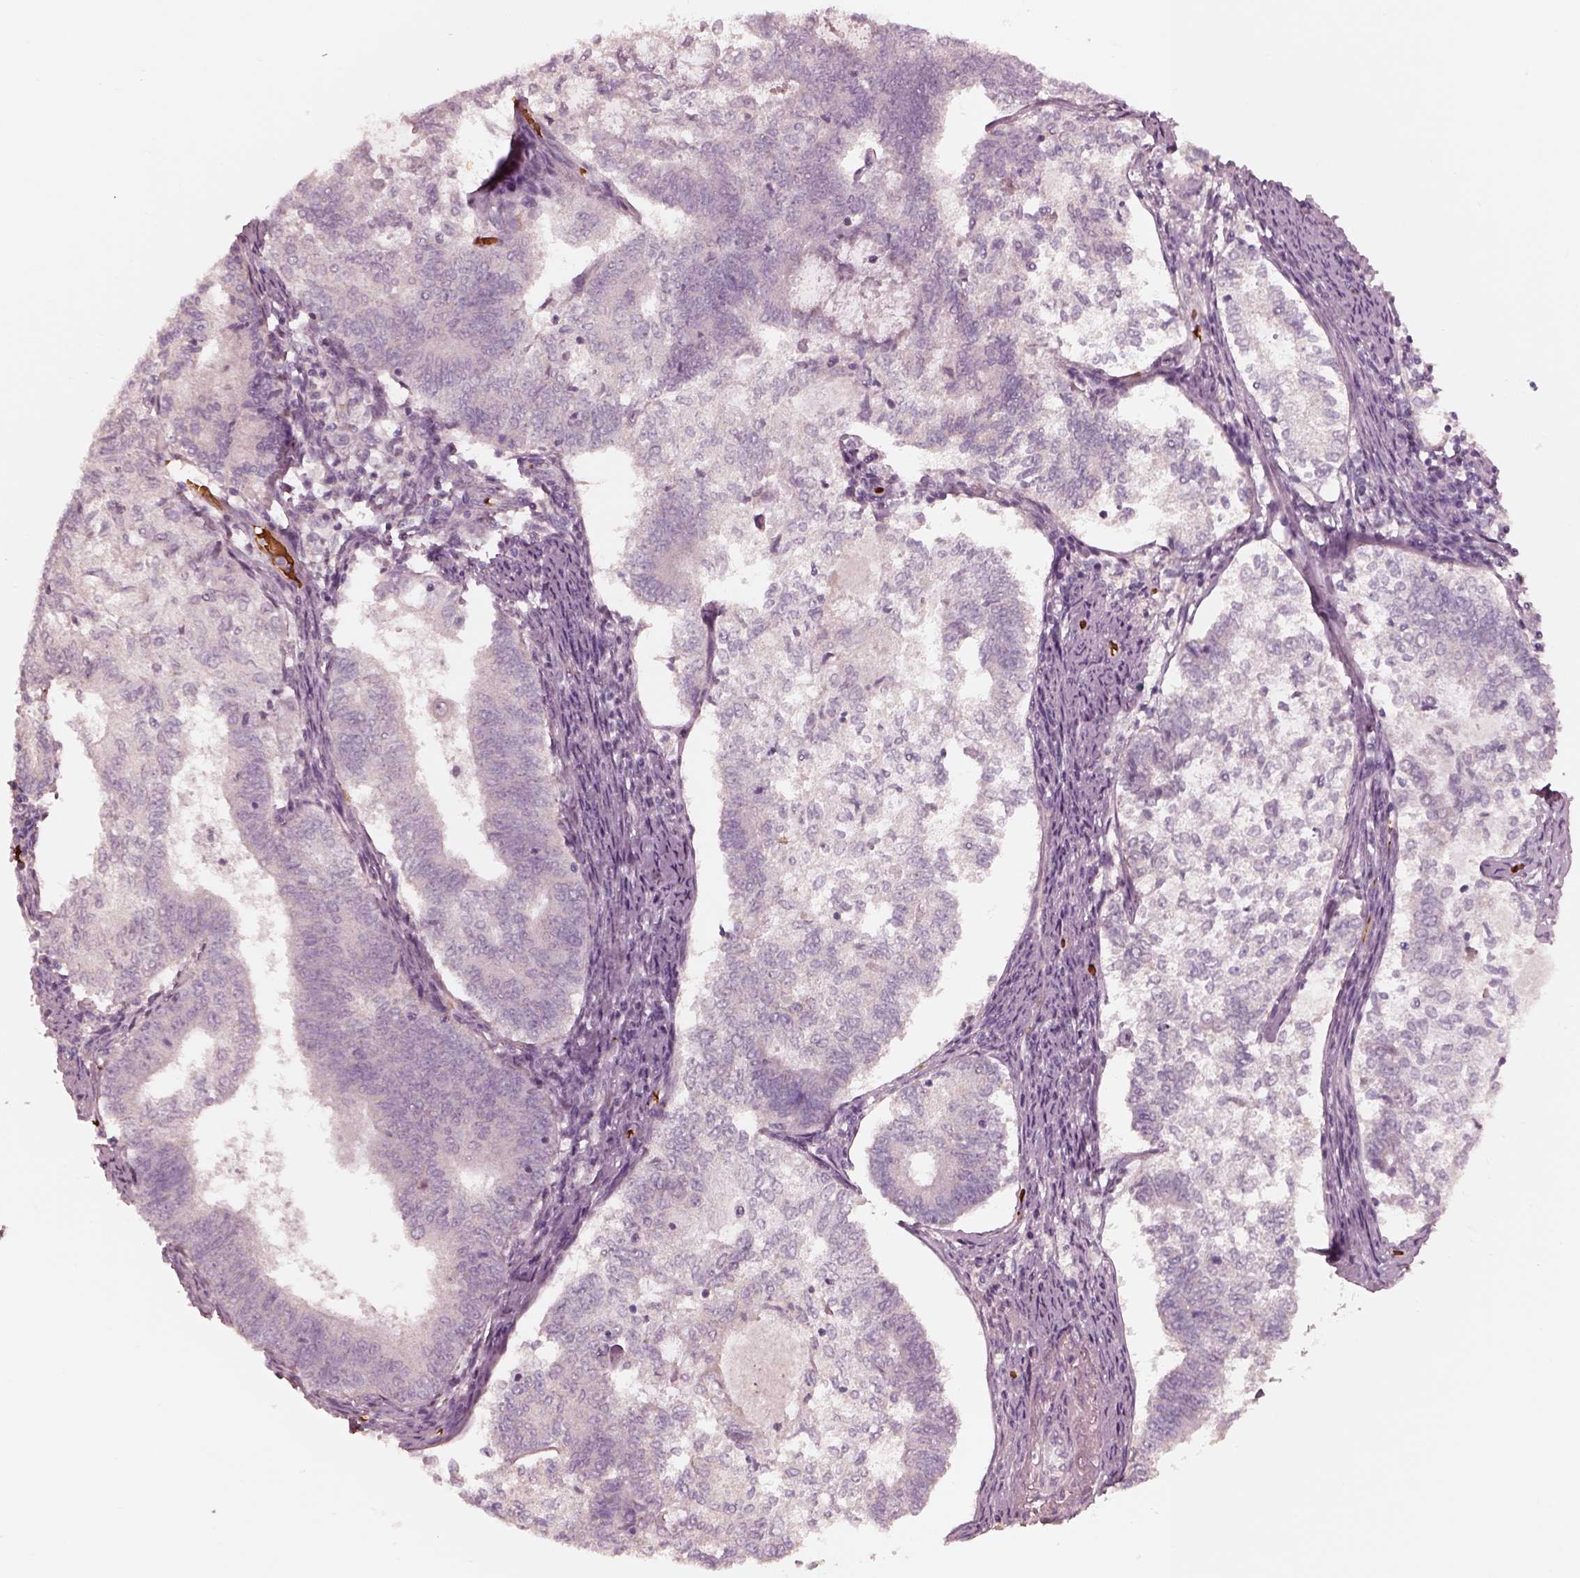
{"staining": {"intensity": "negative", "quantity": "none", "location": "none"}, "tissue": "endometrial cancer", "cell_type": "Tumor cells", "image_type": "cancer", "snomed": [{"axis": "morphology", "description": "Adenocarcinoma, NOS"}, {"axis": "topography", "description": "Endometrium"}], "caption": "DAB immunohistochemical staining of adenocarcinoma (endometrial) reveals no significant positivity in tumor cells.", "gene": "ANKLE1", "patient": {"sex": "female", "age": 65}}